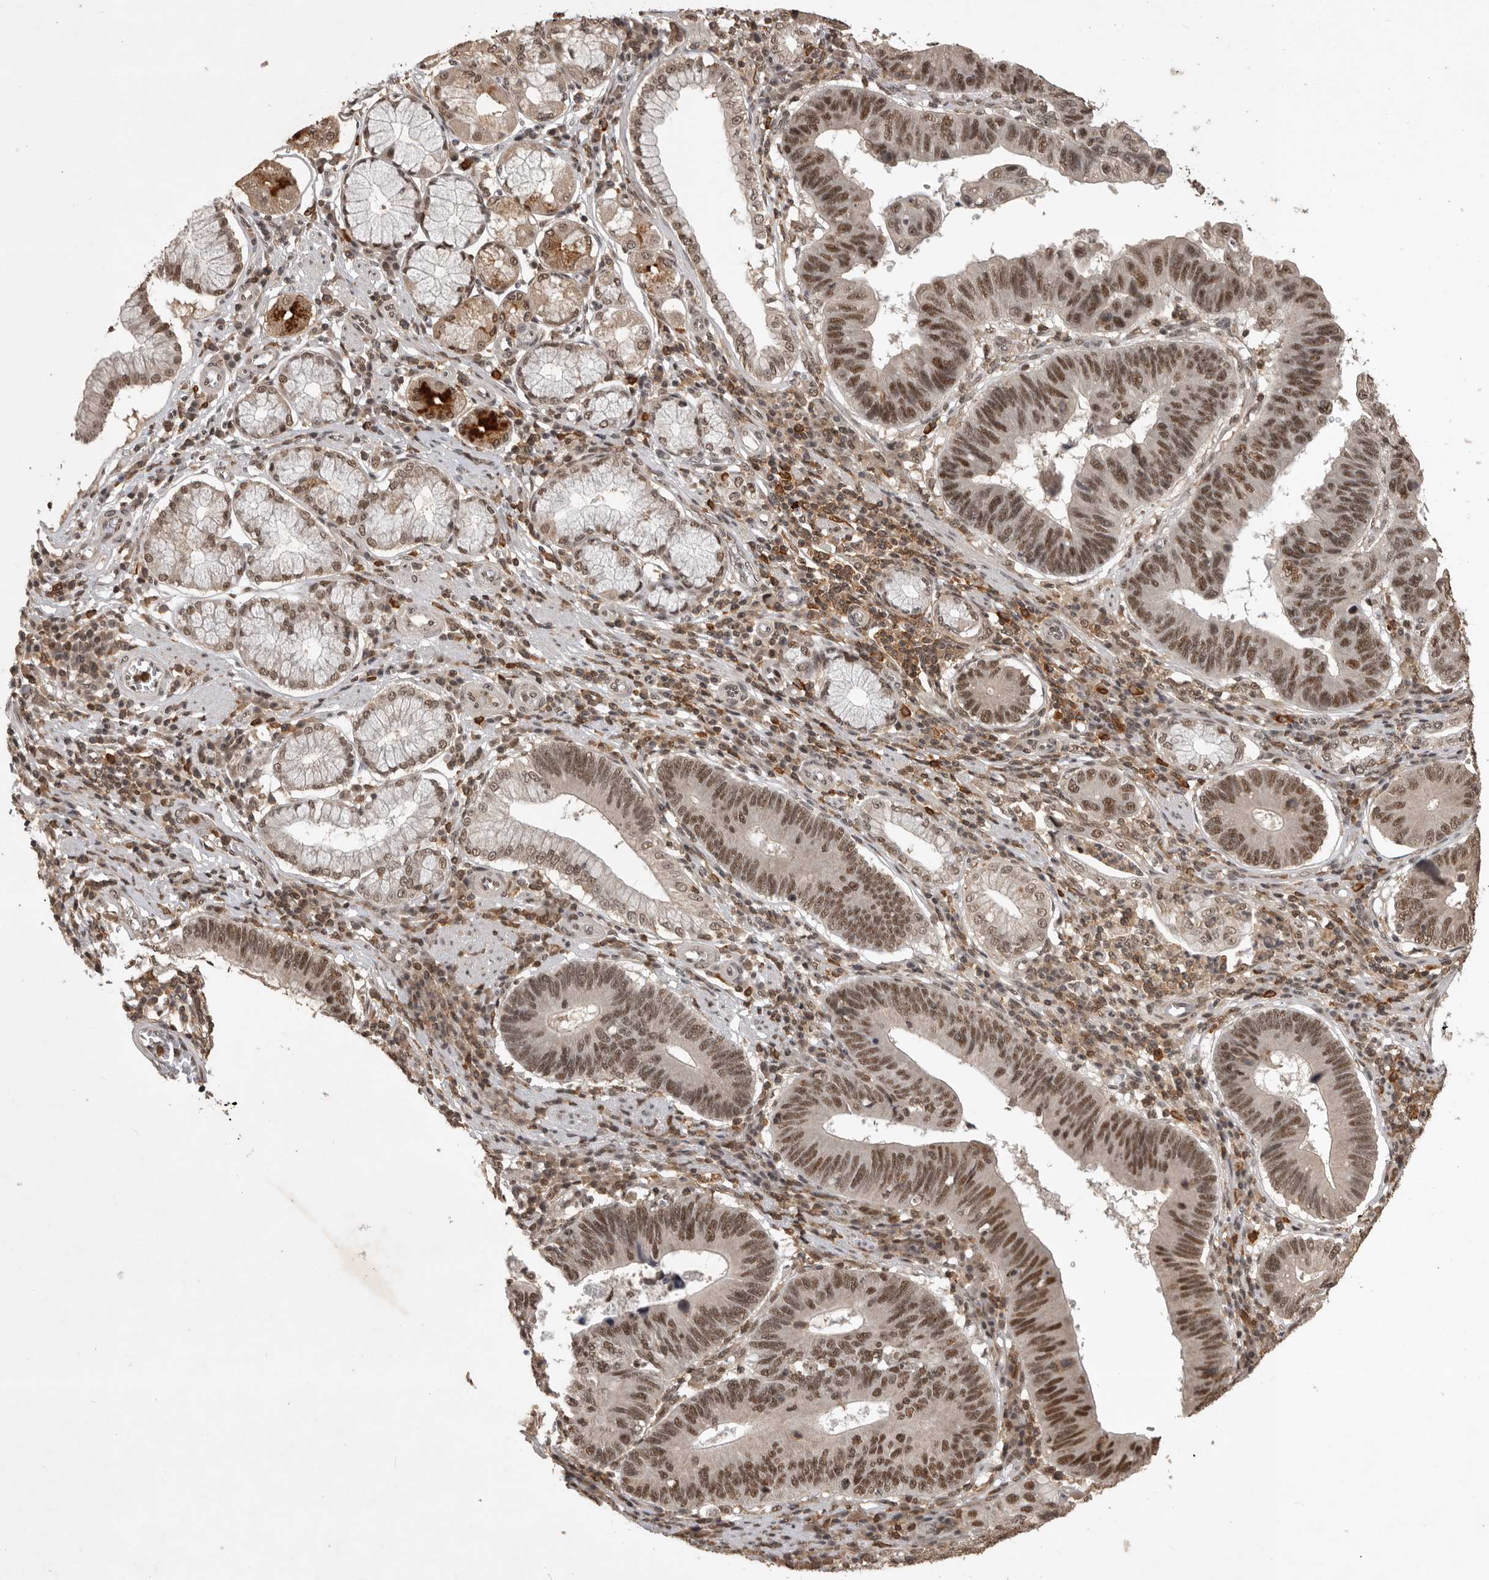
{"staining": {"intensity": "strong", "quantity": ">75%", "location": "nuclear"}, "tissue": "stomach cancer", "cell_type": "Tumor cells", "image_type": "cancer", "snomed": [{"axis": "morphology", "description": "Adenocarcinoma, NOS"}, {"axis": "topography", "description": "Stomach"}], "caption": "DAB (3,3'-diaminobenzidine) immunohistochemical staining of human adenocarcinoma (stomach) demonstrates strong nuclear protein staining in approximately >75% of tumor cells.", "gene": "CBLL1", "patient": {"sex": "male", "age": 59}}